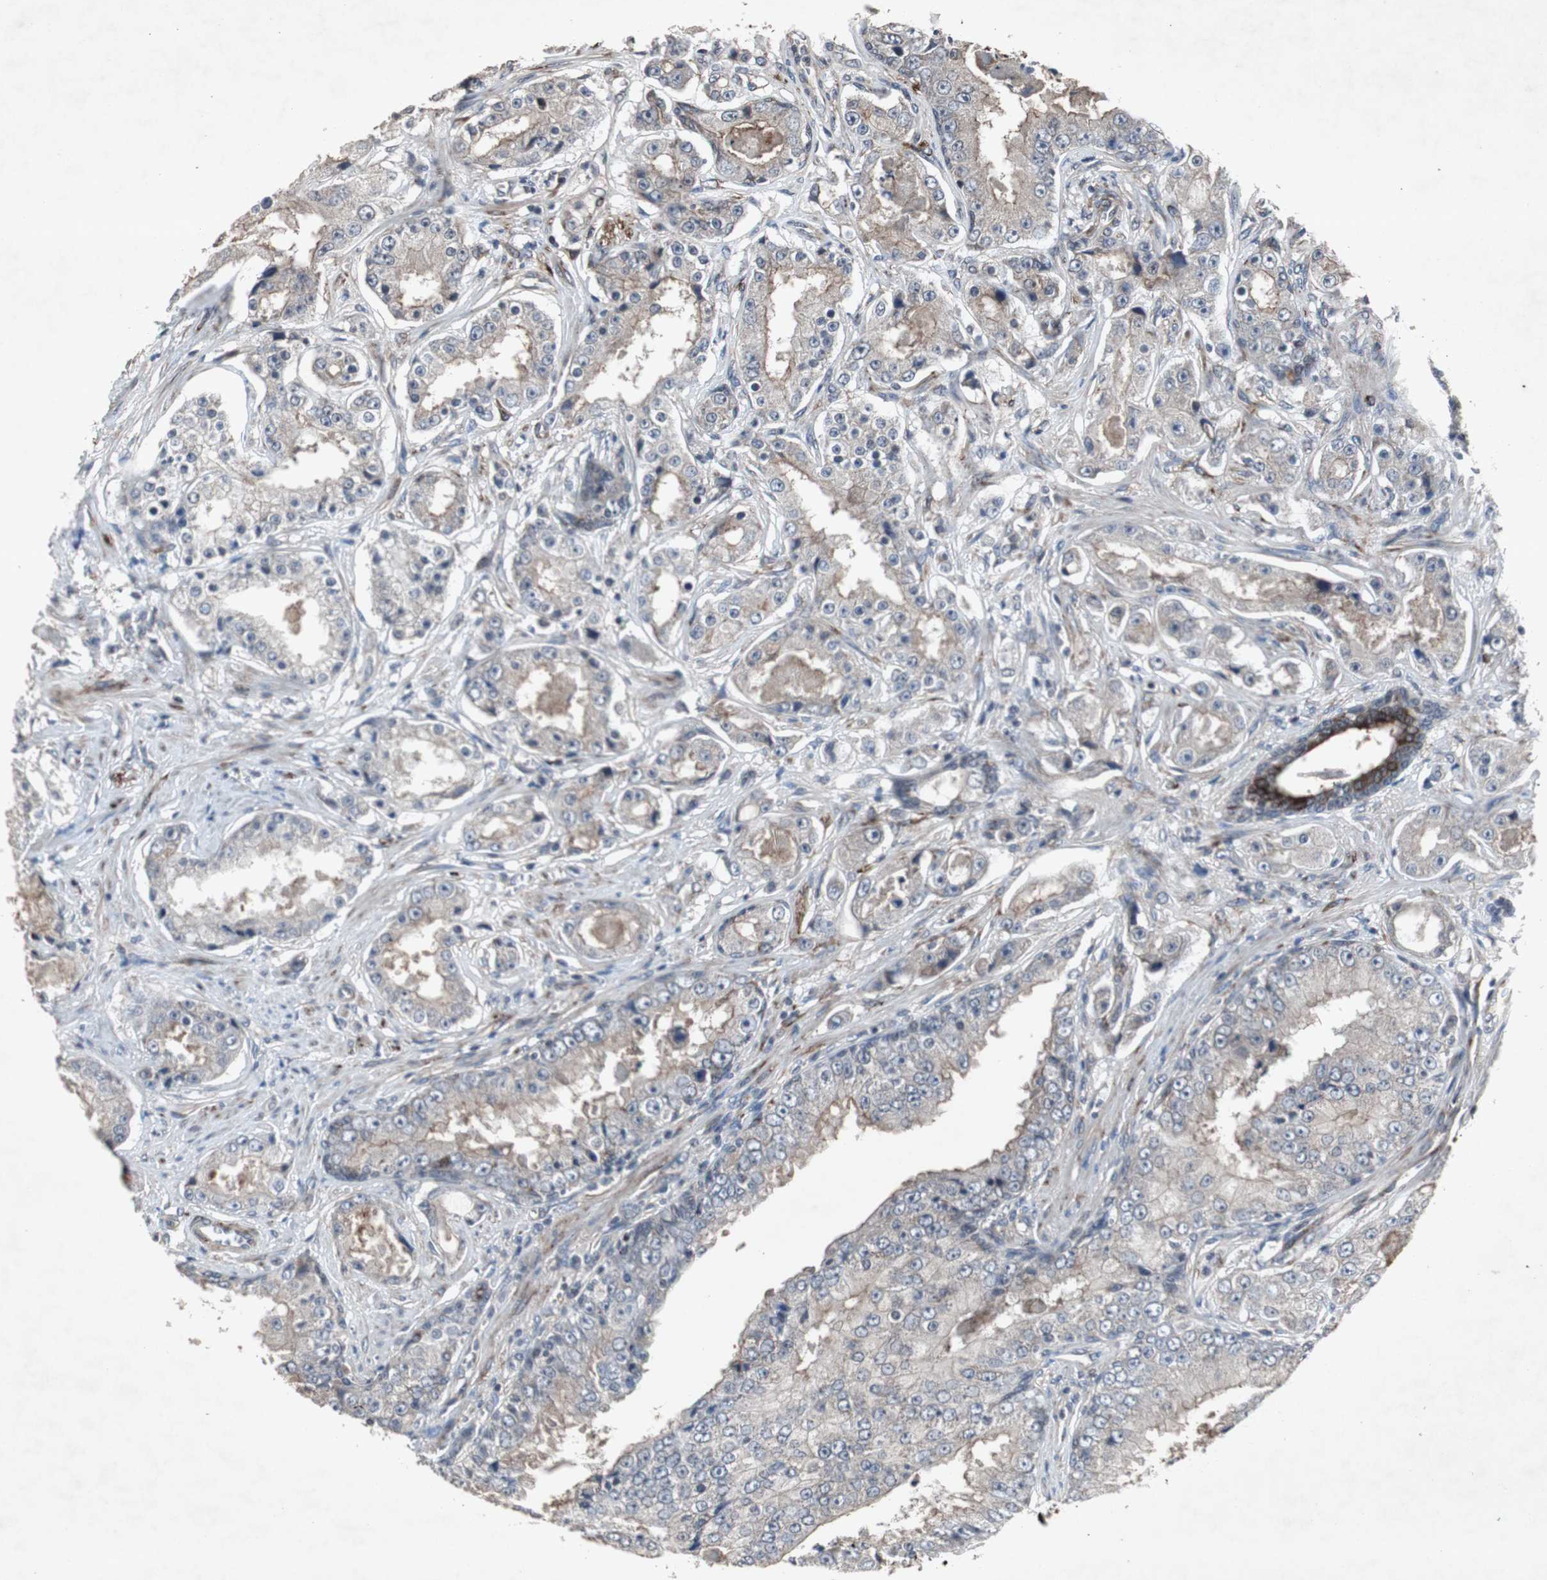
{"staining": {"intensity": "weak", "quantity": ">75%", "location": "cytoplasmic/membranous"}, "tissue": "prostate cancer", "cell_type": "Tumor cells", "image_type": "cancer", "snomed": [{"axis": "morphology", "description": "Adenocarcinoma, High grade"}, {"axis": "topography", "description": "Prostate"}], "caption": "The immunohistochemical stain shows weak cytoplasmic/membranous expression in tumor cells of prostate high-grade adenocarcinoma tissue.", "gene": "CRADD", "patient": {"sex": "male", "age": 73}}